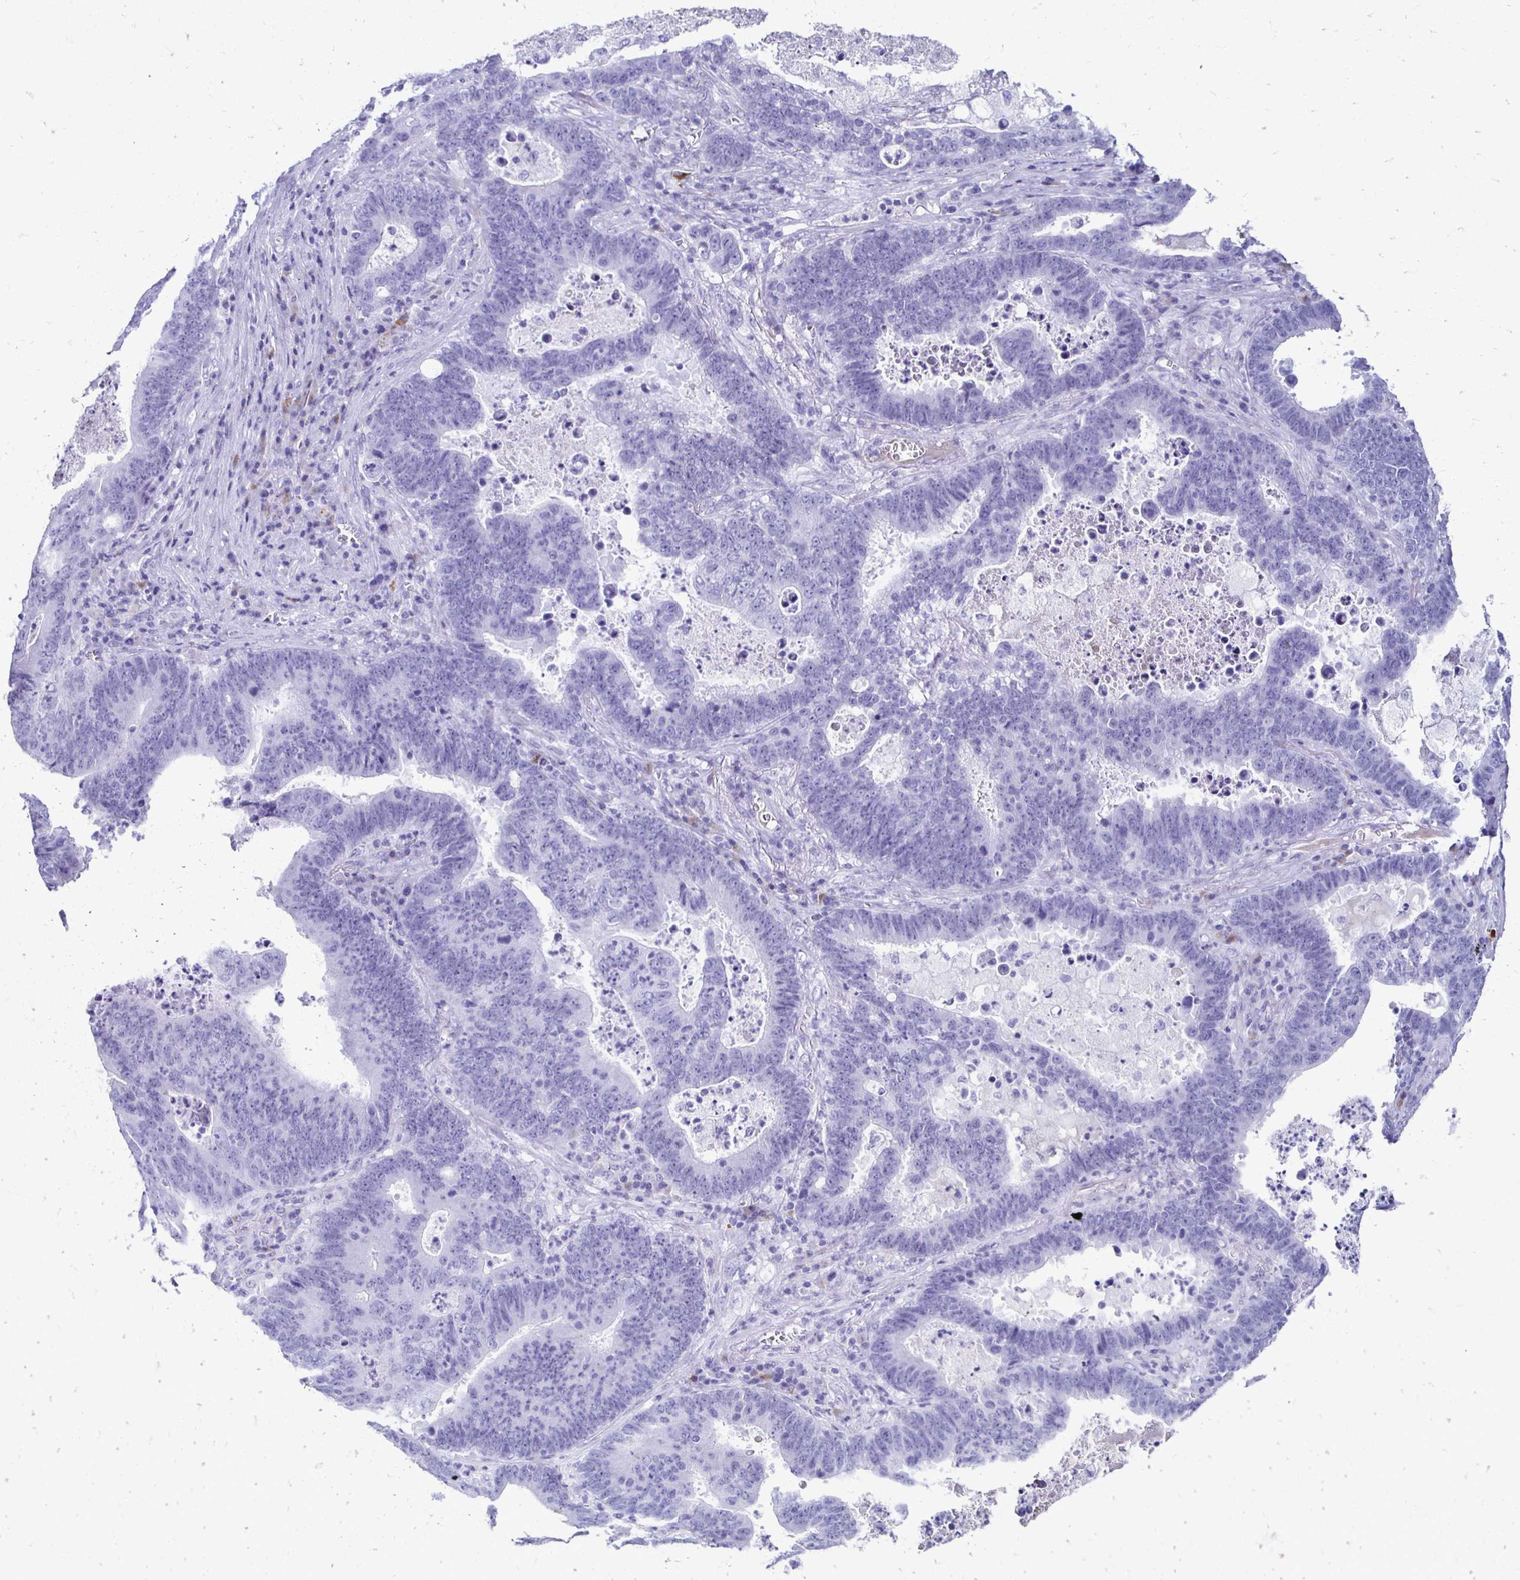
{"staining": {"intensity": "negative", "quantity": "none", "location": "none"}, "tissue": "lung cancer", "cell_type": "Tumor cells", "image_type": "cancer", "snomed": [{"axis": "morphology", "description": "Aneuploidy"}, {"axis": "morphology", "description": "Adenocarcinoma, NOS"}, {"axis": "morphology", "description": "Adenocarcinoma primary or metastatic"}, {"axis": "topography", "description": "Lung"}], "caption": "This is an immunohistochemistry (IHC) image of human lung cancer. There is no staining in tumor cells.", "gene": "CST5", "patient": {"sex": "female", "age": 75}}